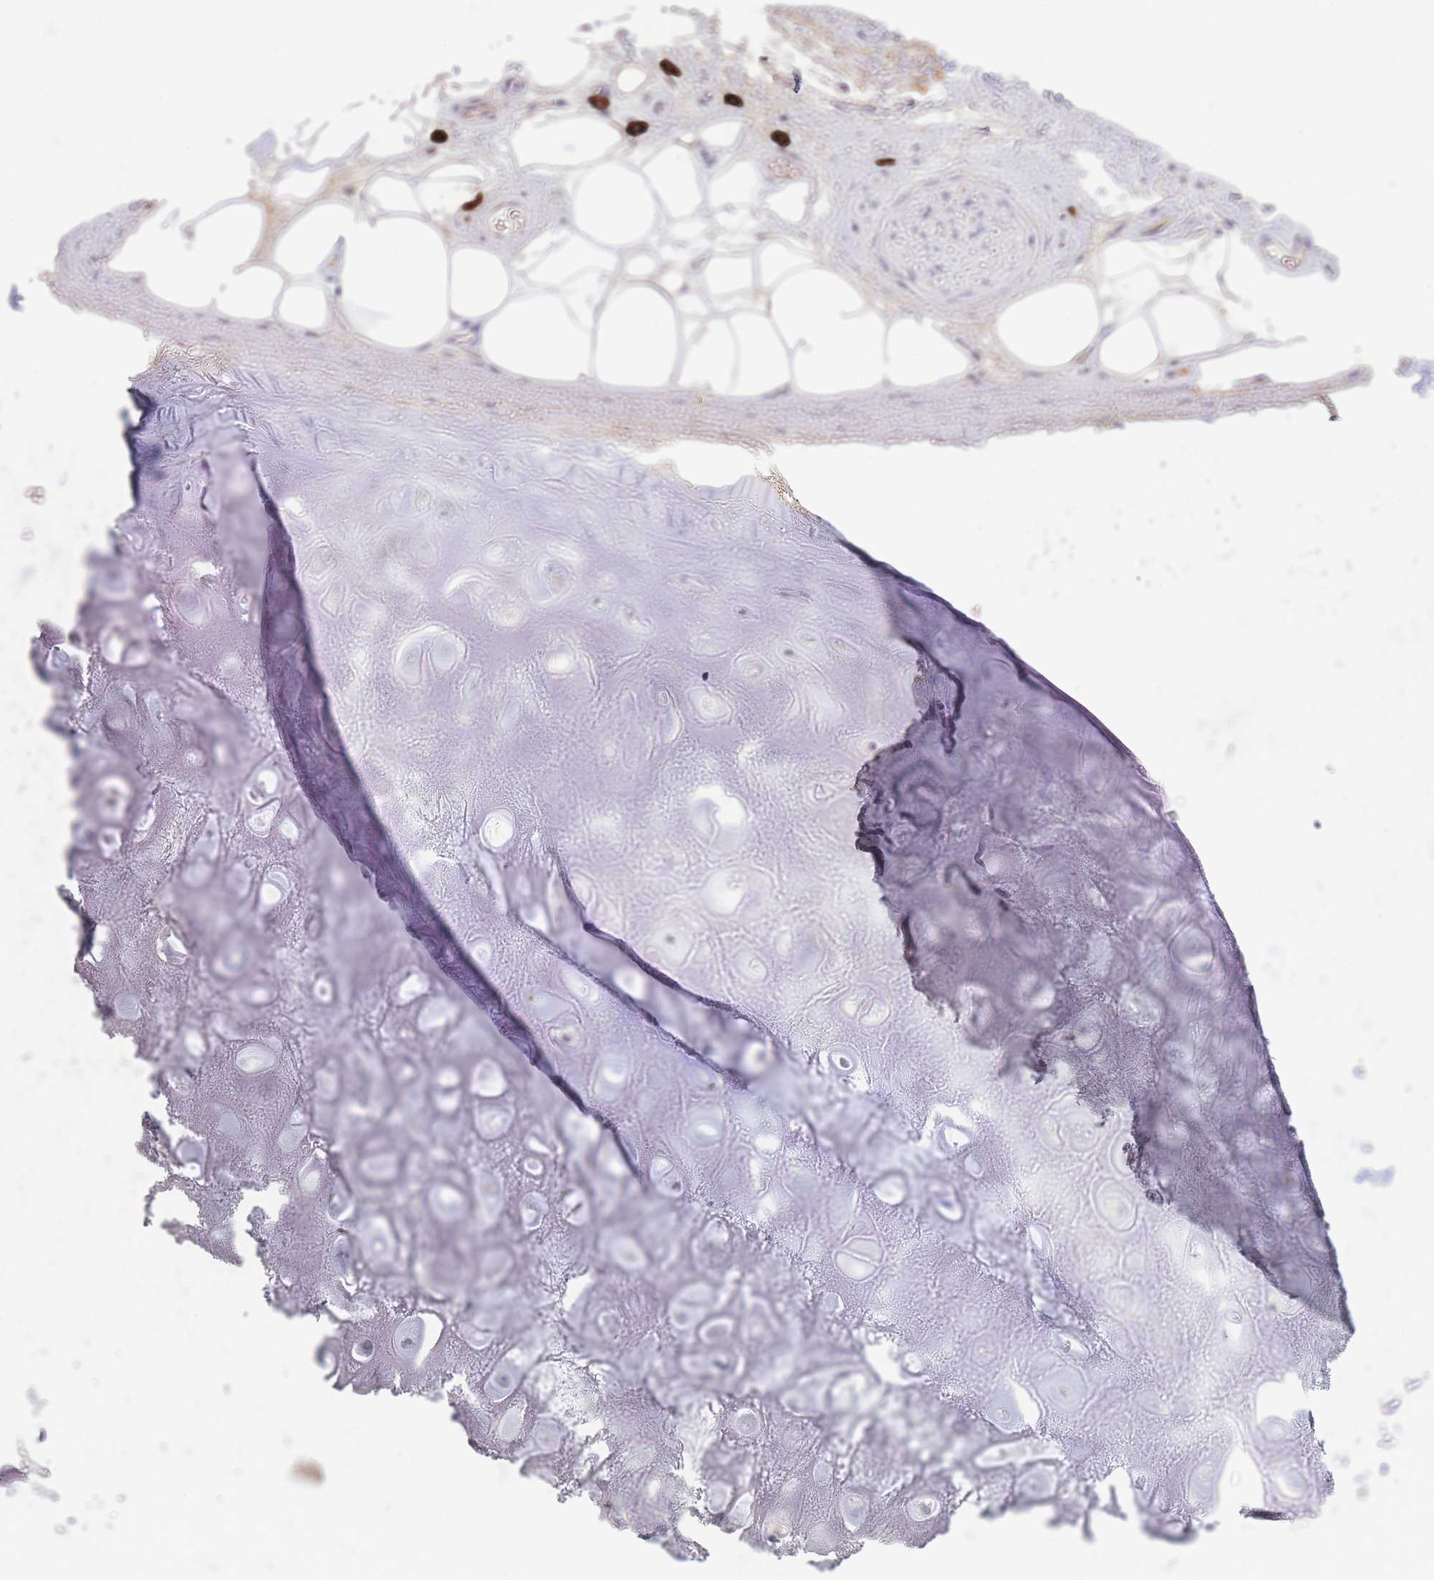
{"staining": {"intensity": "negative", "quantity": "none", "location": "none"}, "tissue": "adipose tissue", "cell_type": "Adipocytes", "image_type": "normal", "snomed": [{"axis": "morphology", "description": "Normal tissue, NOS"}, {"axis": "topography", "description": "Cartilage tissue"}], "caption": "Immunohistochemical staining of unremarkable adipose tissue reveals no significant positivity in adipocytes.", "gene": "TPSD1", "patient": {"sex": "male", "age": 81}}